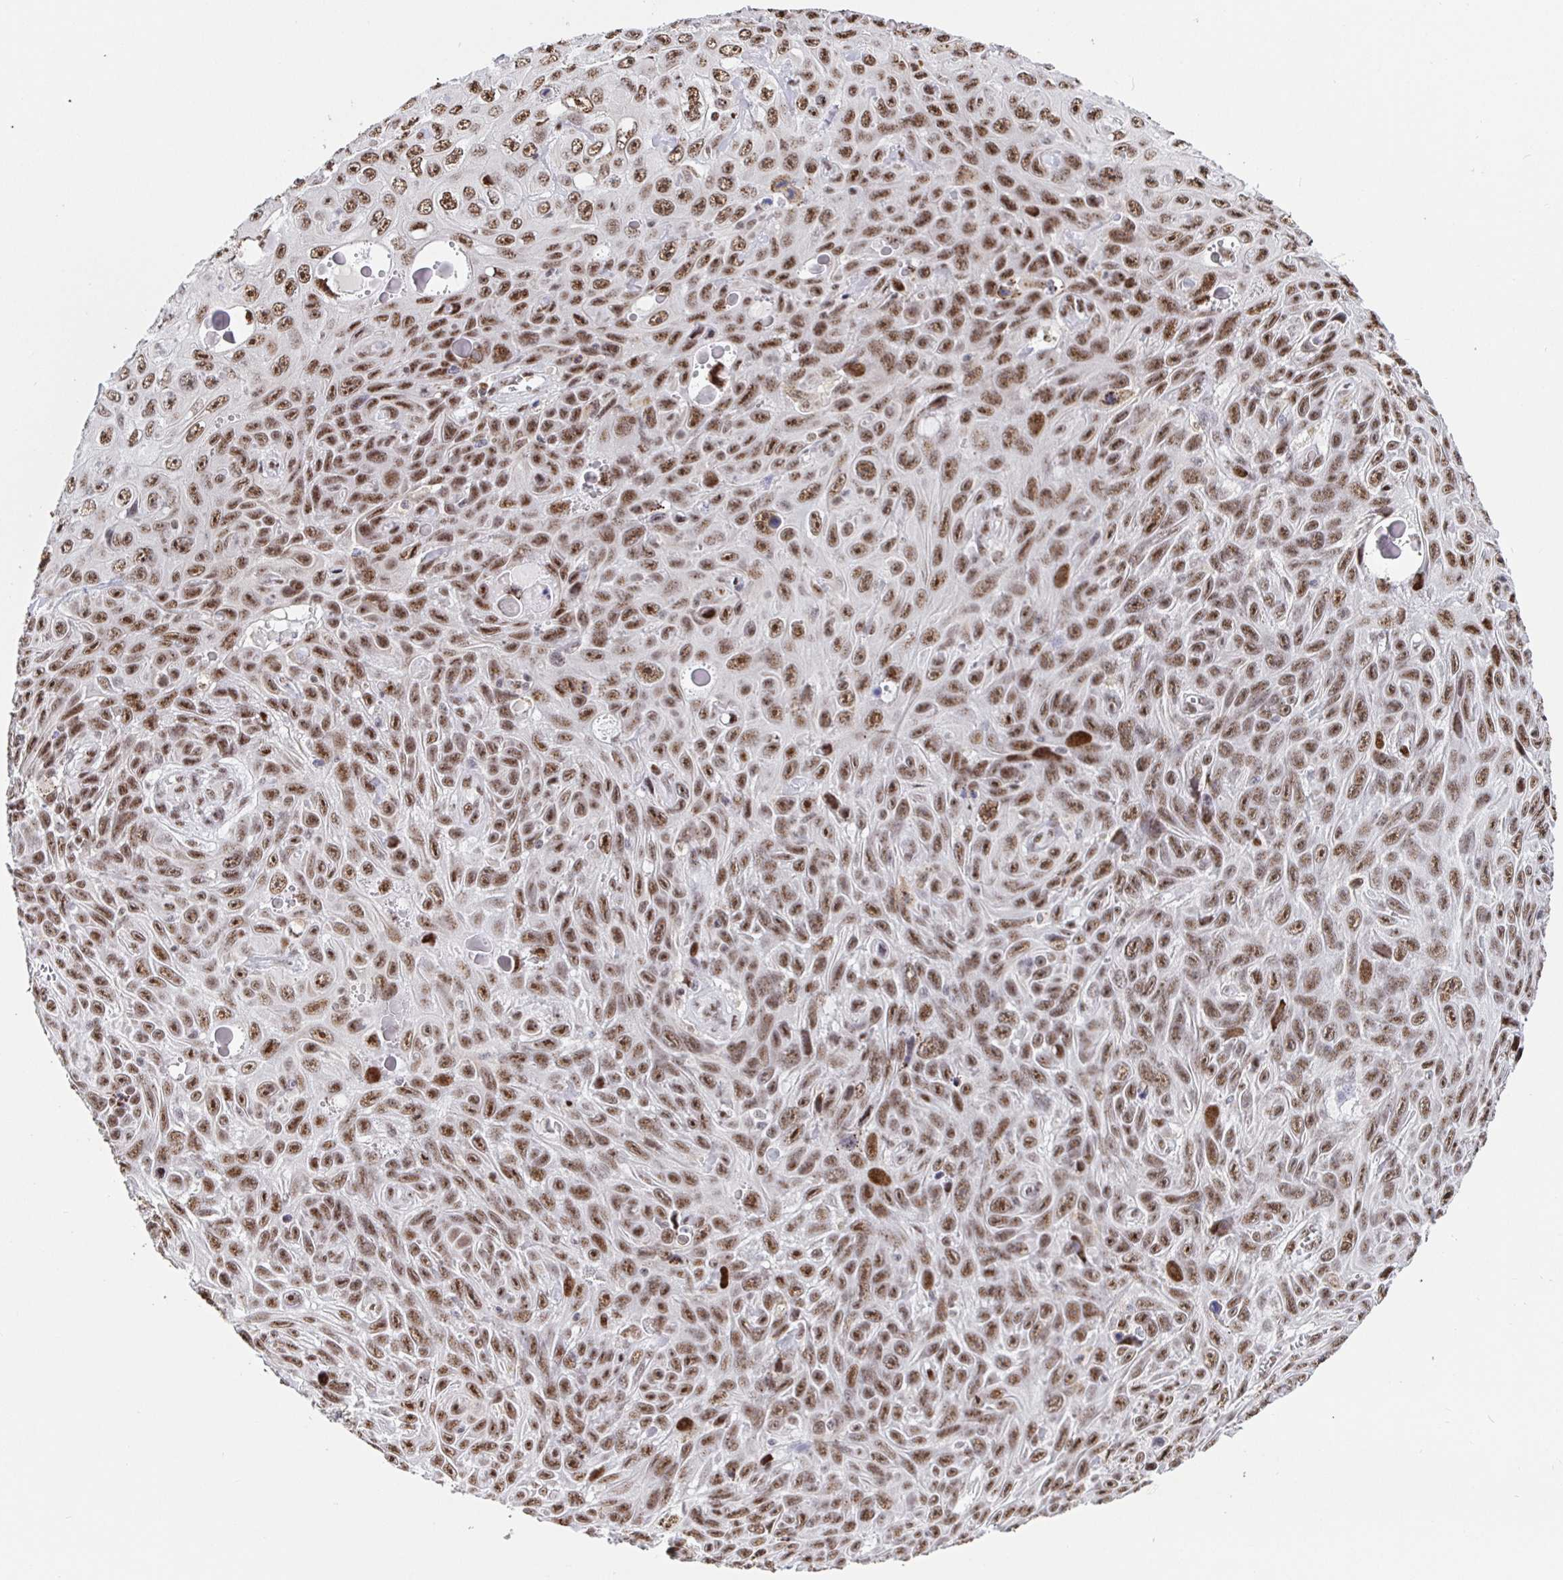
{"staining": {"intensity": "moderate", "quantity": ">75%", "location": "nuclear"}, "tissue": "skin cancer", "cell_type": "Tumor cells", "image_type": "cancer", "snomed": [{"axis": "morphology", "description": "Squamous cell carcinoma, NOS"}, {"axis": "topography", "description": "Skin"}], "caption": "Immunohistochemistry (IHC) of human skin squamous cell carcinoma reveals medium levels of moderate nuclear expression in approximately >75% of tumor cells. The protein is shown in brown color, while the nuclei are stained blue.", "gene": "SETD5", "patient": {"sex": "male", "age": 82}}